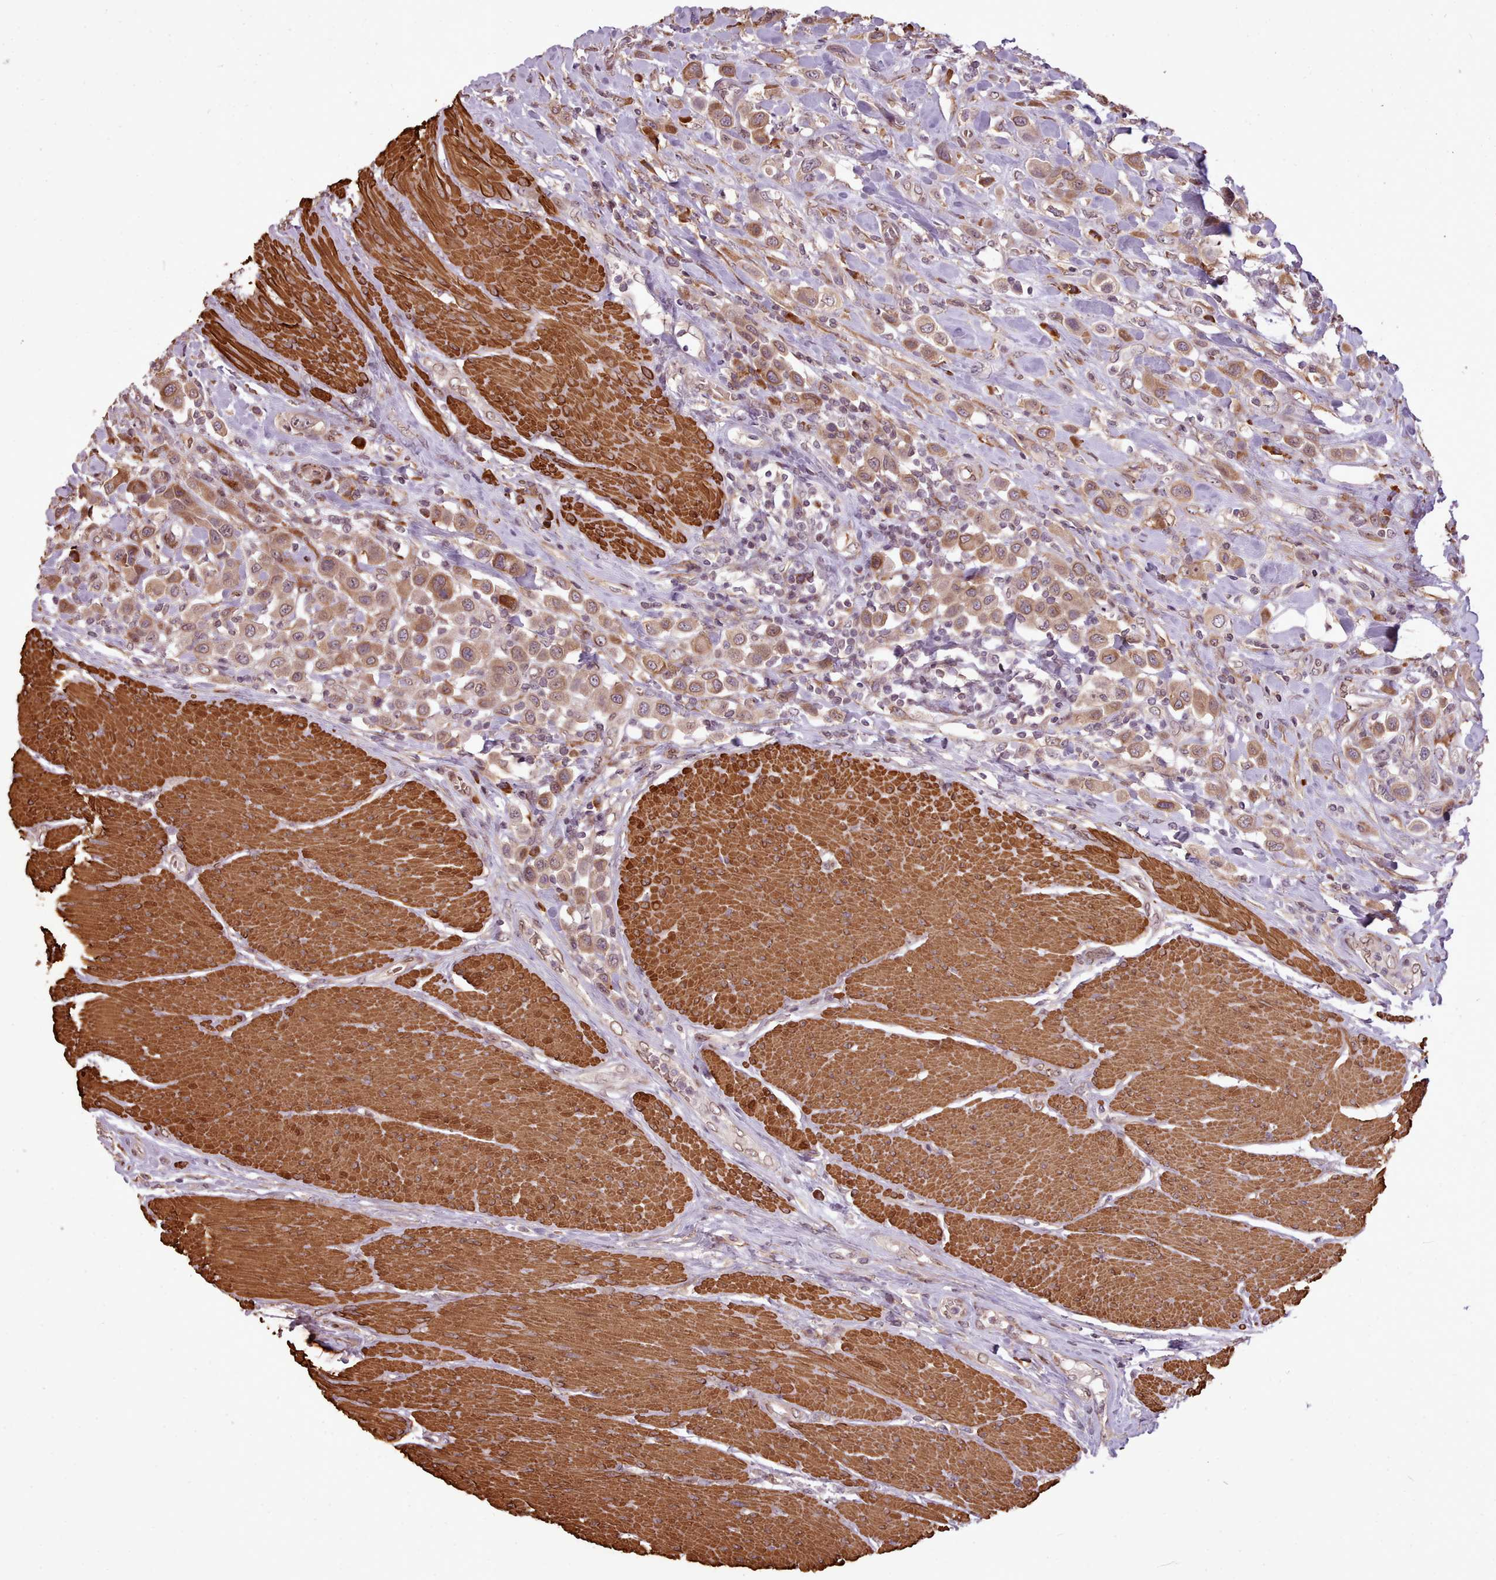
{"staining": {"intensity": "weak", "quantity": ">75%", "location": "cytoplasmic/membranous"}, "tissue": "urothelial cancer", "cell_type": "Tumor cells", "image_type": "cancer", "snomed": [{"axis": "morphology", "description": "Urothelial carcinoma, High grade"}, {"axis": "topography", "description": "Urinary bladder"}], "caption": "High-power microscopy captured an immunohistochemistry histopathology image of urothelial carcinoma (high-grade), revealing weak cytoplasmic/membranous expression in approximately >75% of tumor cells. The staining is performed using DAB brown chromogen to label protein expression. The nuclei are counter-stained blue using hematoxylin.", "gene": "CABP1", "patient": {"sex": "male", "age": 50}}